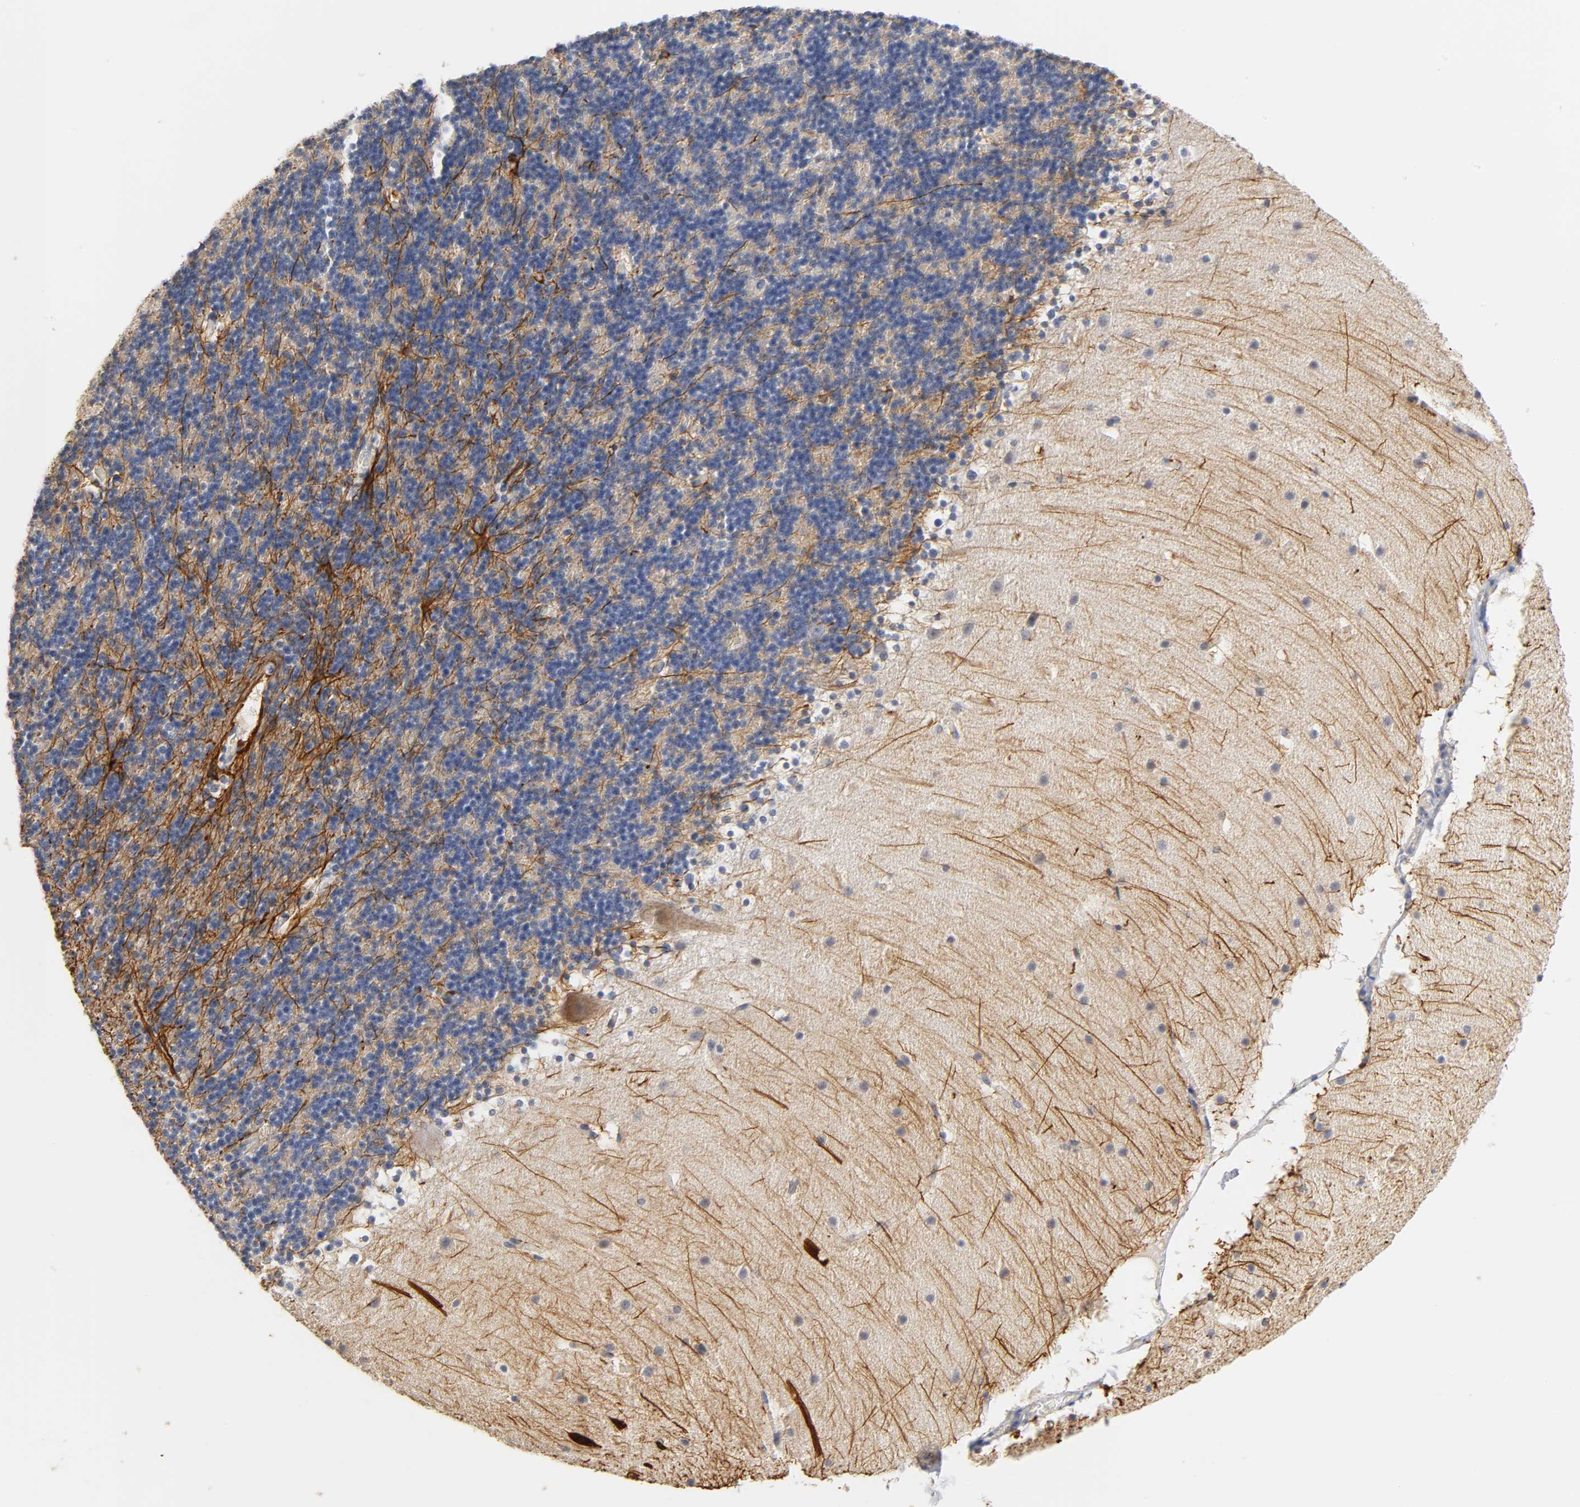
{"staining": {"intensity": "strong", "quantity": "25%-75%", "location": "cytoplasmic/membranous"}, "tissue": "cerebellum", "cell_type": "Cells in granular layer", "image_type": "normal", "snomed": [{"axis": "morphology", "description": "Normal tissue, NOS"}, {"axis": "topography", "description": "Cerebellum"}], "caption": "Brown immunohistochemical staining in unremarkable cerebellum displays strong cytoplasmic/membranous expression in about 25%-75% of cells in granular layer.", "gene": "OVOL1", "patient": {"sex": "male", "age": 45}}